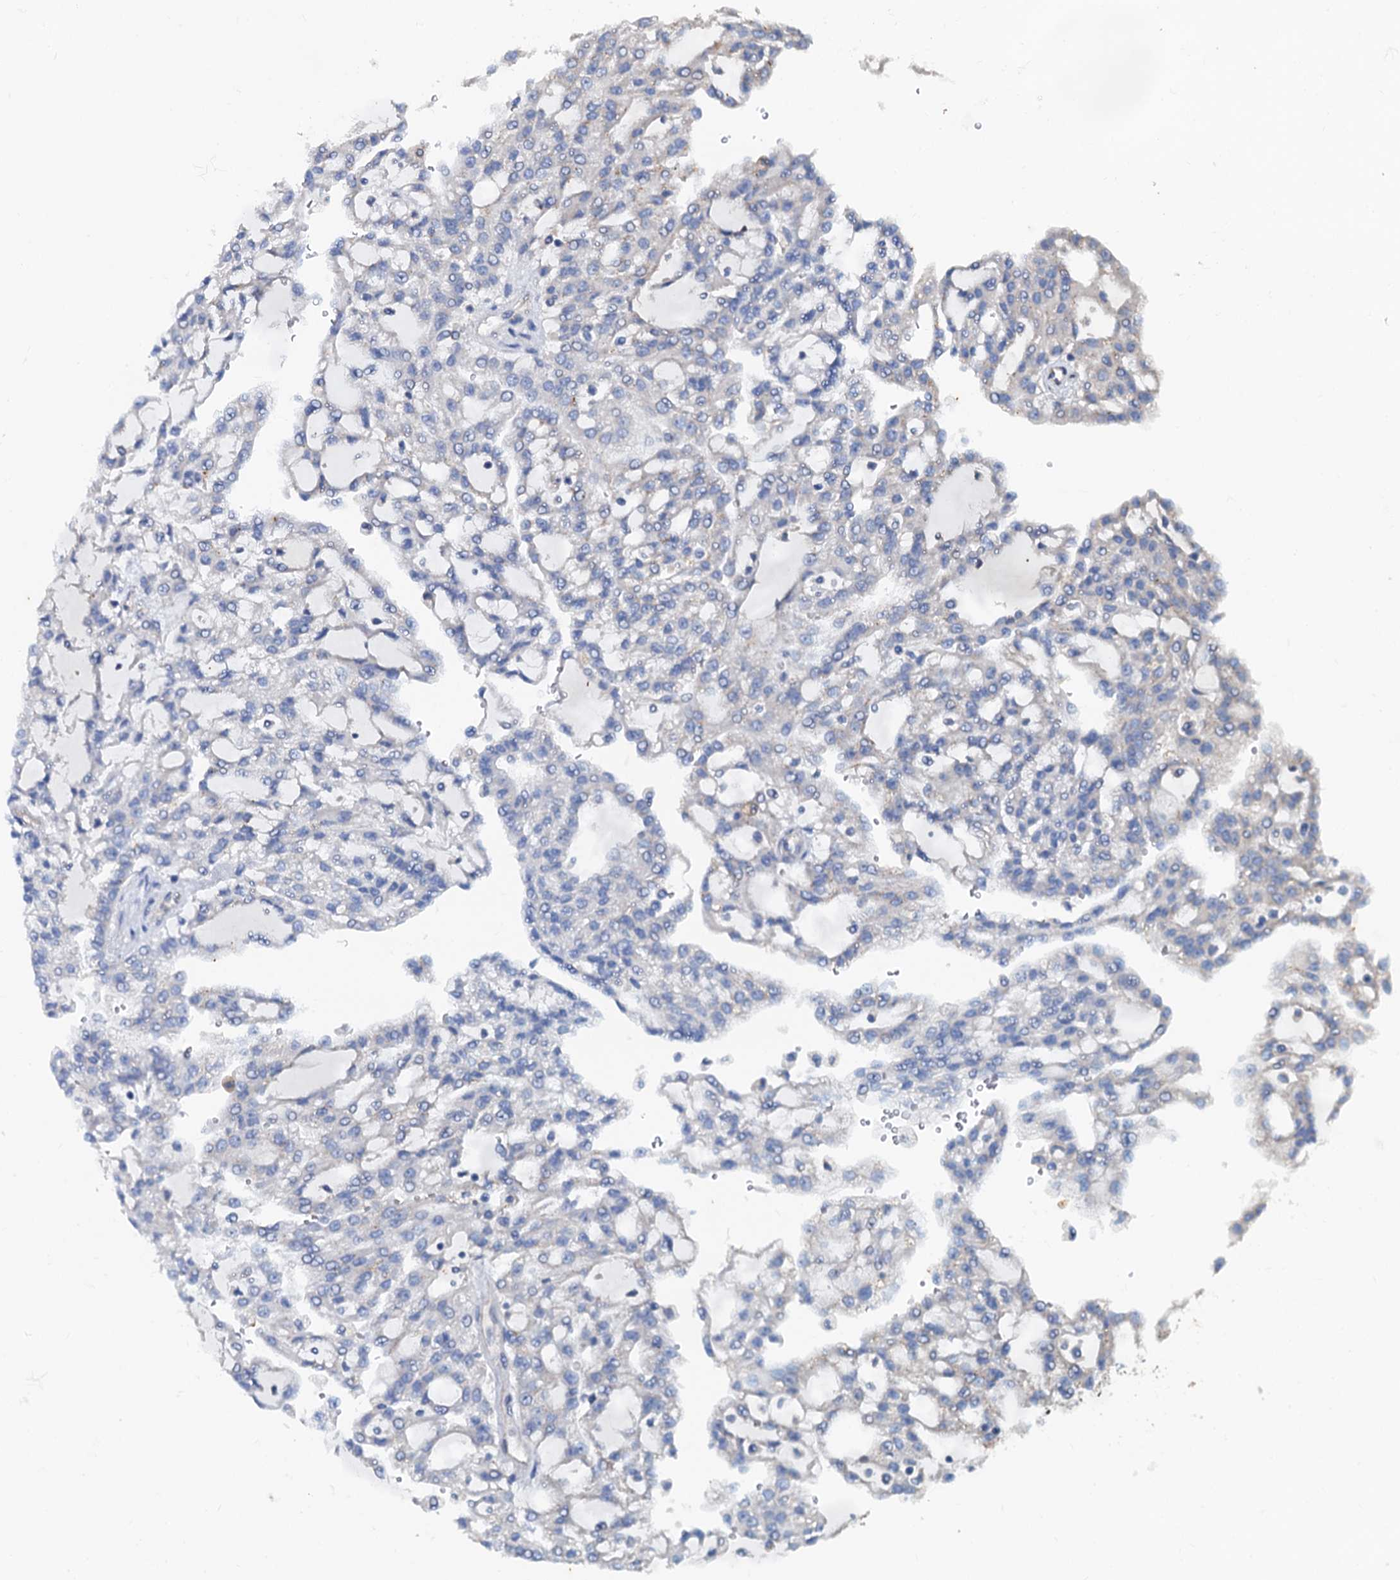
{"staining": {"intensity": "negative", "quantity": "none", "location": "none"}, "tissue": "renal cancer", "cell_type": "Tumor cells", "image_type": "cancer", "snomed": [{"axis": "morphology", "description": "Adenocarcinoma, NOS"}, {"axis": "topography", "description": "Kidney"}], "caption": "IHC of renal cancer (adenocarcinoma) demonstrates no expression in tumor cells.", "gene": "NGRN", "patient": {"sex": "male", "age": 63}}